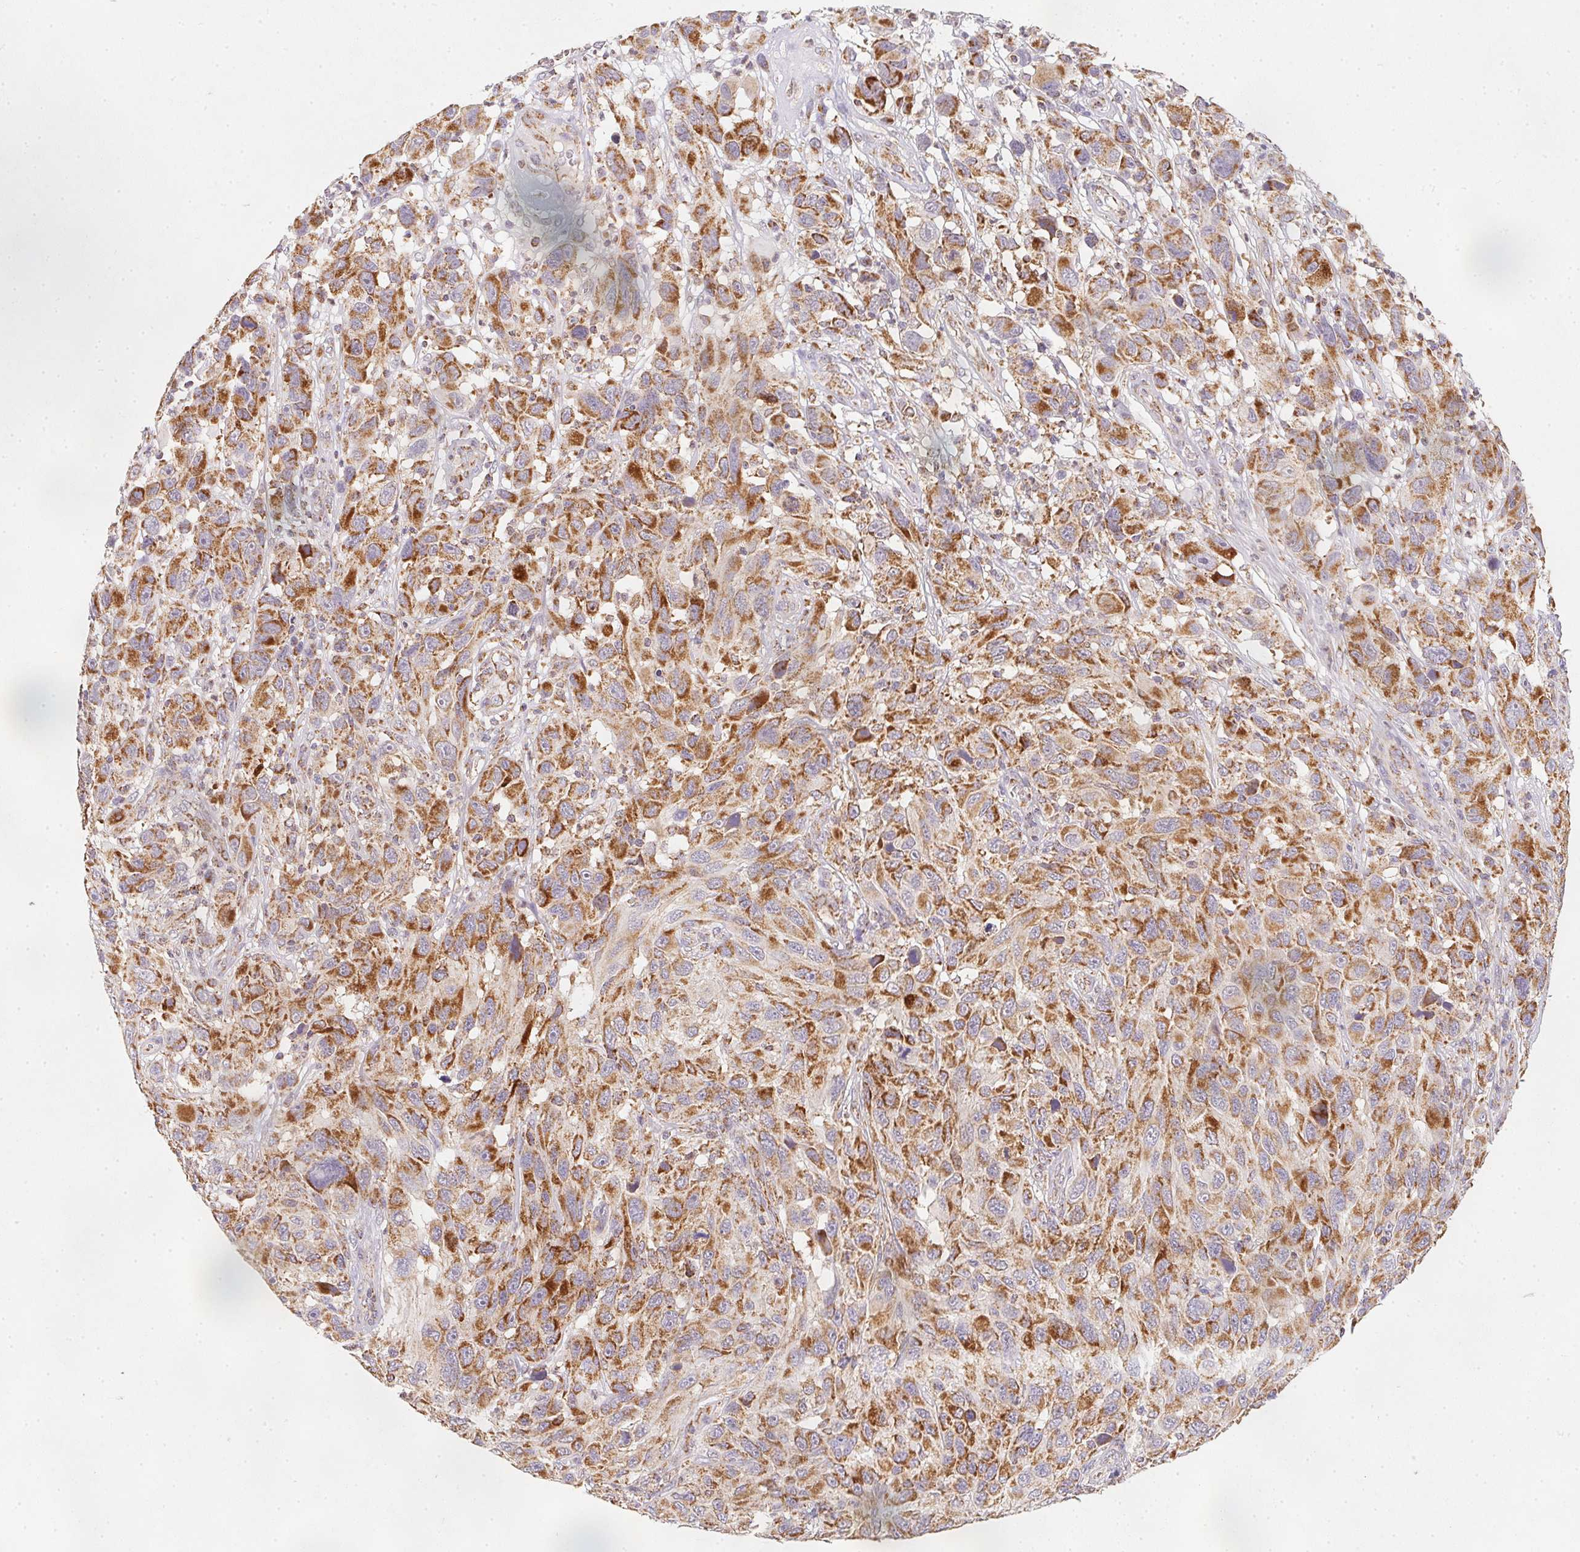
{"staining": {"intensity": "moderate", "quantity": ">75%", "location": "cytoplasmic/membranous"}, "tissue": "melanoma", "cell_type": "Tumor cells", "image_type": "cancer", "snomed": [{"axis": "morphology", "description": "Malignant melanoma, NOS"}, {"axis": "topography", "description": "Skin"}], "caption": "This histopathology image exhibits immunohistochemistry staining of human melanoma, with medium moderate cytoplasmic/membranous expression in about >75% of tumor cells.", "gene": "NDUFS6", "patient": {"sex": "male", "age": 53}}